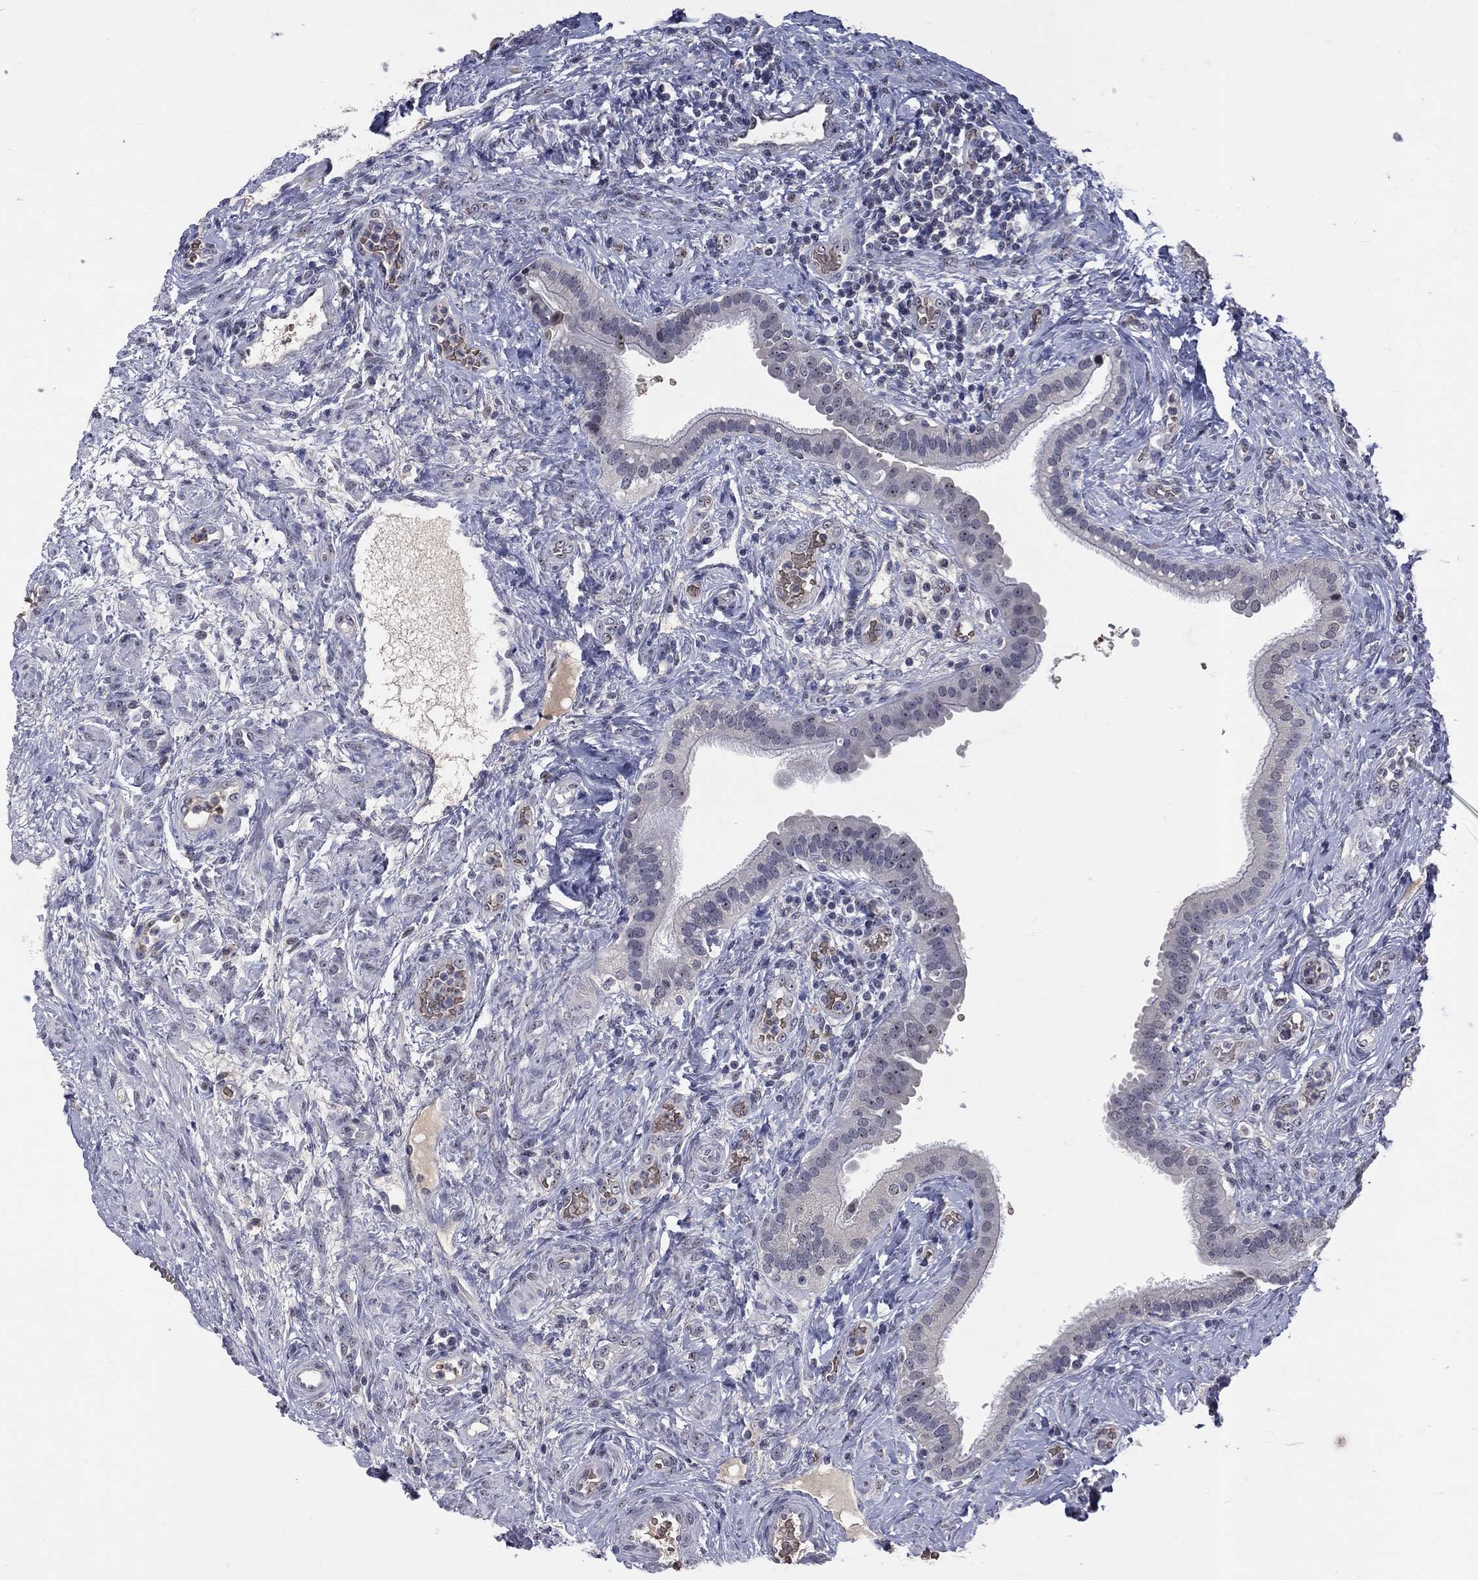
{"staining": {"intensity": "negative", "quantity": "none", "location": "none"}, "tissue": "fallopian tube", "cell_type": "Glandular cells", "image_type": "normal", "snomed": [{"axis": "morphology", "description": "Normal tissue, NOS"}, {"axis": "topography", "description": "Fallopian tube"}], "caption": "Fallopian tube stained for a protein using immunohistochemistry (IHC) shows no positivity glandular cells.", "gene": "DSG4", "patient": {"sex": "female", "age": 41}}